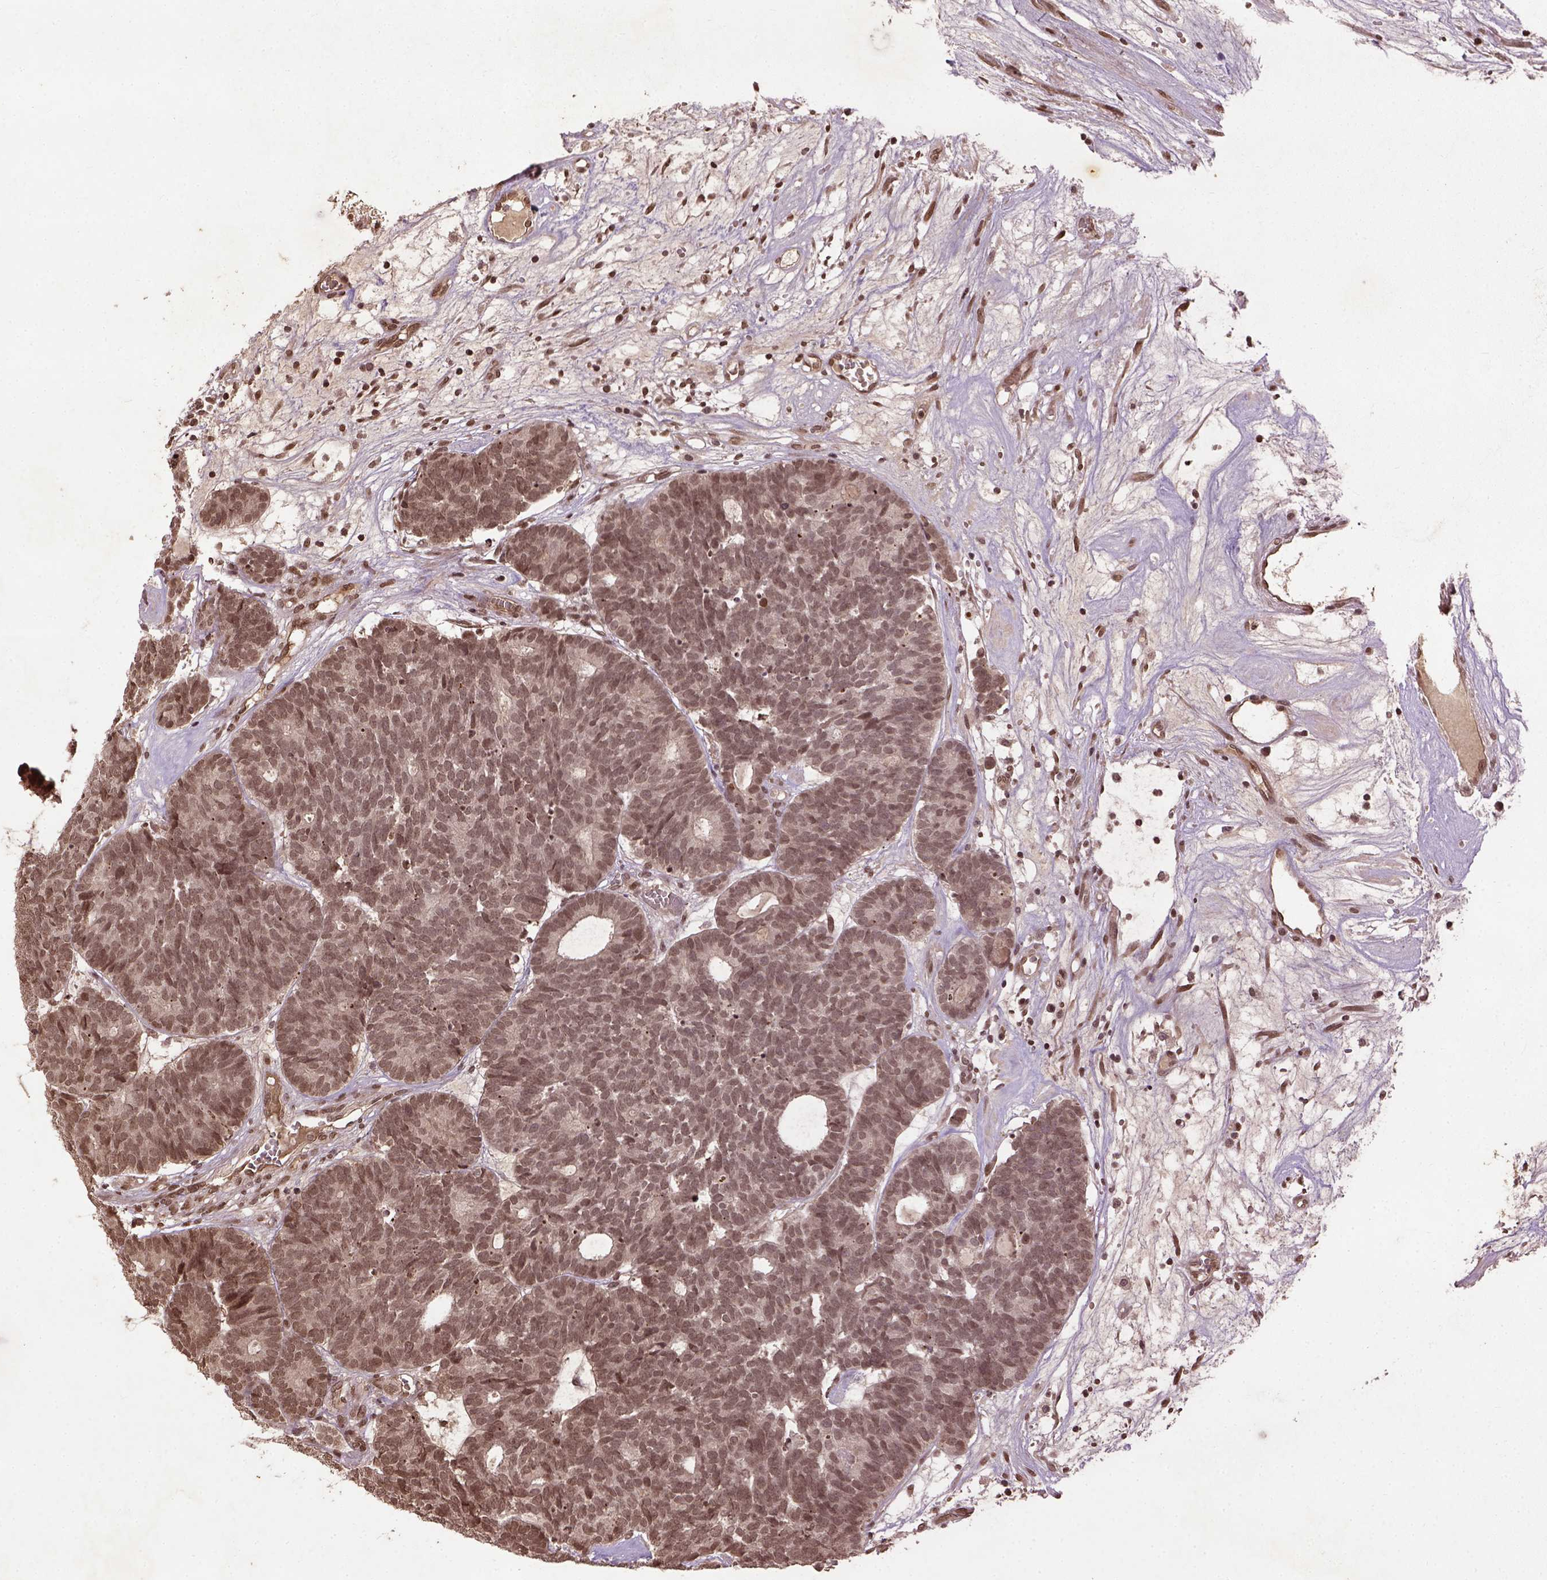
{"staining": {"intensity": "moderate", "quantity": ">75%", "location": "nuclear"}, "tissue": "head and neck cancer", "cell_type": "Tumor cells", "image_type": "cancer", "snomed": [{"axis": "morphology", "description": "Adenocarcinoma, NOS"}, {"axis": "topography", "description": "Head-Neck"}], "caption": "About >75% of tumor cells in human head and neck cancer show moderate nuclear protein staining as visualized by brown immunohistochemical staining.", "gene": "BANF1", "patient": {"sex": "female", "age": 81}}